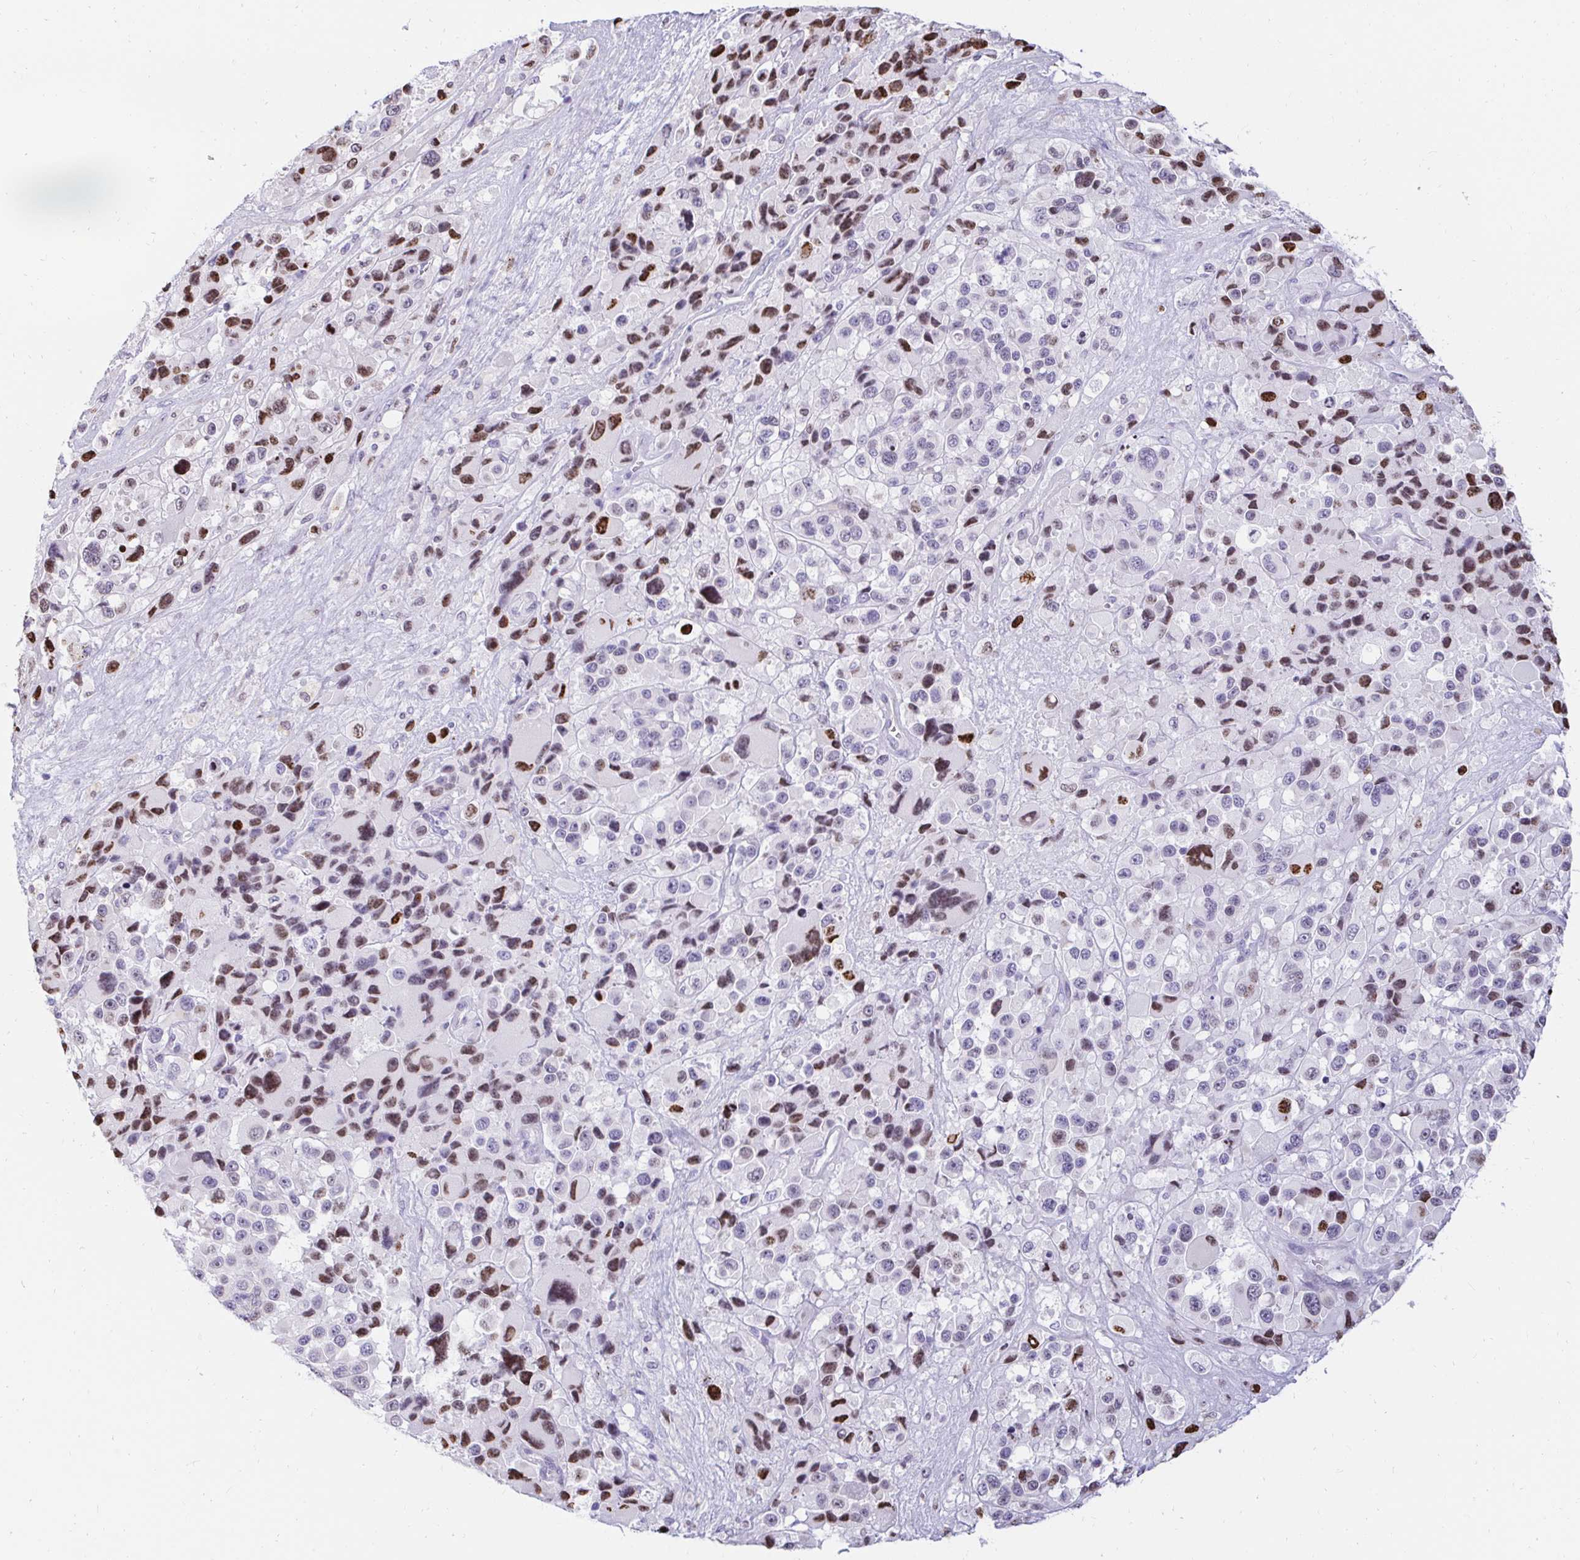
{"staining": {"intensity": "strong", "quantity": "25%-75%", "location": "nuclear"}, "tissue": "melanoma", "cell_type": "Tumor cells", "image_type": "cancer", "snomed": [{"axis": "morphology", "description": "Malignant melanoma, Metastatic site"}, {"axis": "topography", "description": "Lymph node"}], "caption": "Malignant melanoma (metastatic site) tissue demonstrates strong nuclear staining in about 25%-75% of tumor cells Immunohistochemistry stains the protein in brown and the nuclei are stained blue.", "gene": "CAPSL", "patient": {"sex": "female", "age": 65}}